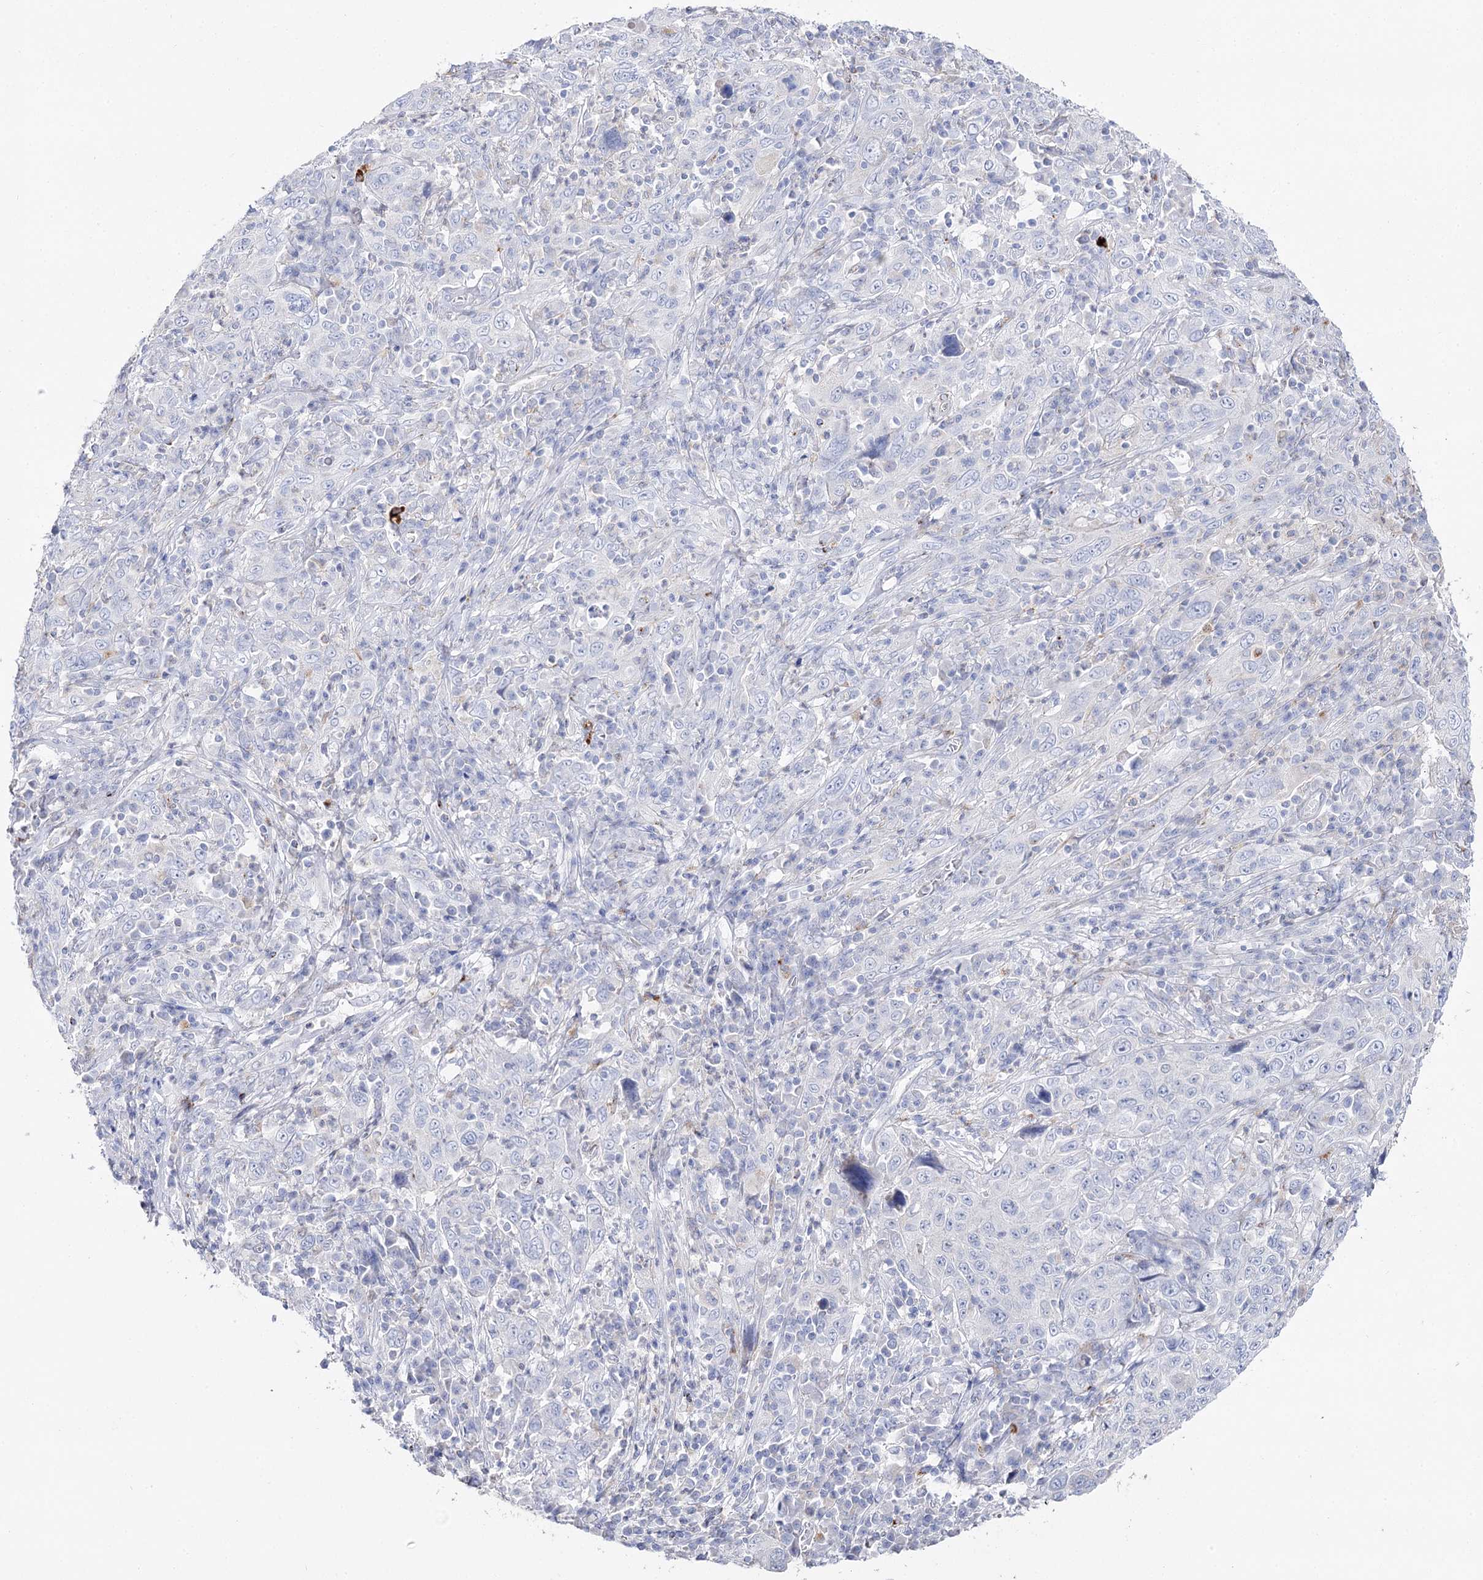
{"staining": {"intensity": "negative", "quantity": "none", "location": "none"}, "tissue": "cervical cancer", "cell_type": "Tumor cells", "image_type": "cancer", "snomed": [{"axis": "morphology", "description": "Squamous cell carcinoma, NOS"}, {"axis": "topography", "description": "Cervix"}], "caption": "IHC of cervical cancer demonstrates no positivity in tumor cells. (DAB immunohistochemistry (IHC), high magnification).", "gene": "SLC3A1", "patient": {"sex": "female", "age": 46}}